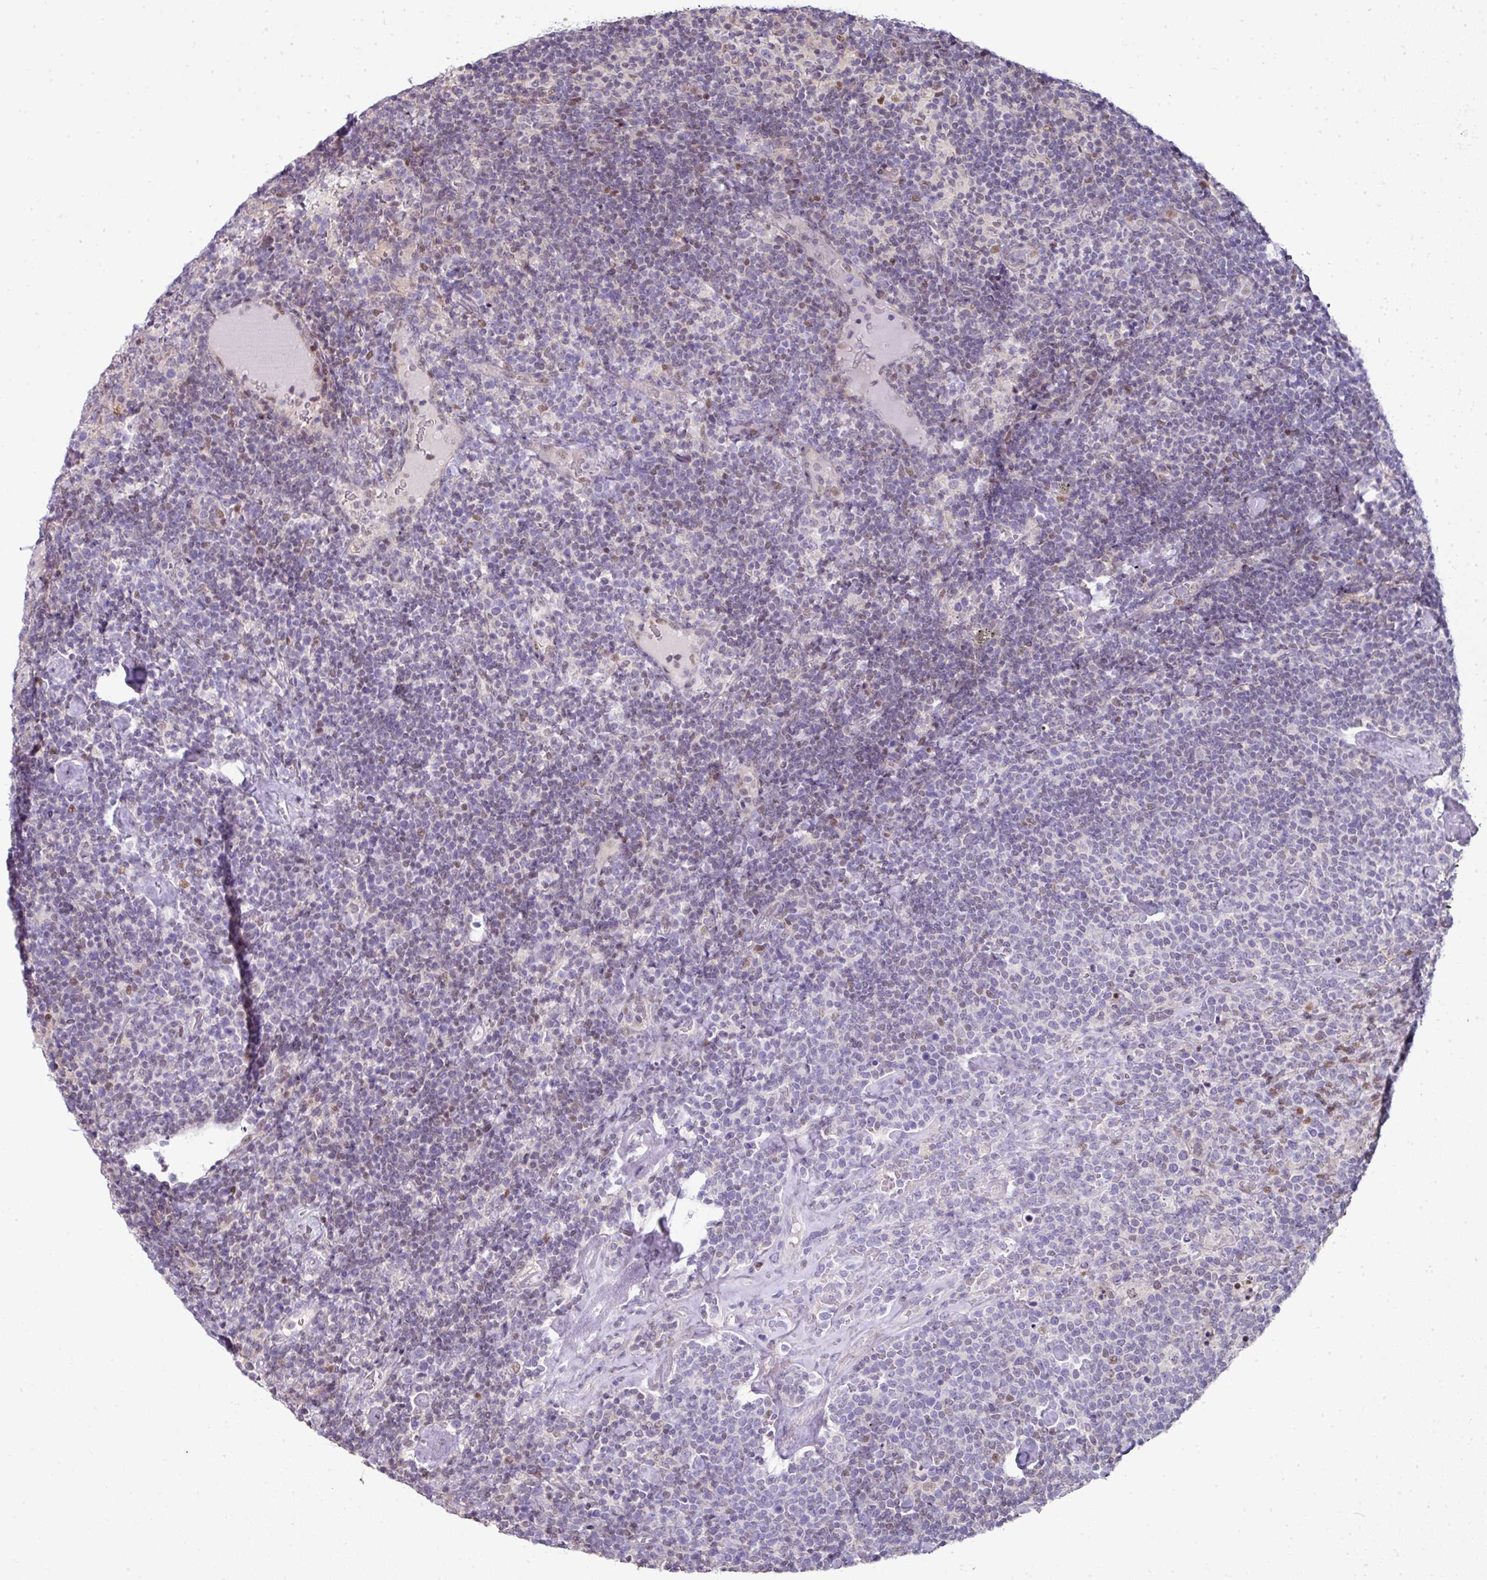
{"staining": {"intensity": "negative", "quantity": "none", "location": "none"}, "tissue": "lymphoma", "cell_type": "Tumor cells", "image_type": "cancer", "snomed": [{"axis": "morphology", "description": "Malignant lymphoma, non-Hodgkin's type, High grade"}, {"axis": "topography", "description": "Lymph node"}], "caption": "Immunohistochemical staining of lymphoma demonstrates no significant staining in tumor cells. (DAB (3,3'-diaminobenzidine) IHC visualized using brightfield microscopy, high magnification).", "gene": "ANKRD18A", "patient": {"sex": "male", "age": 61}}